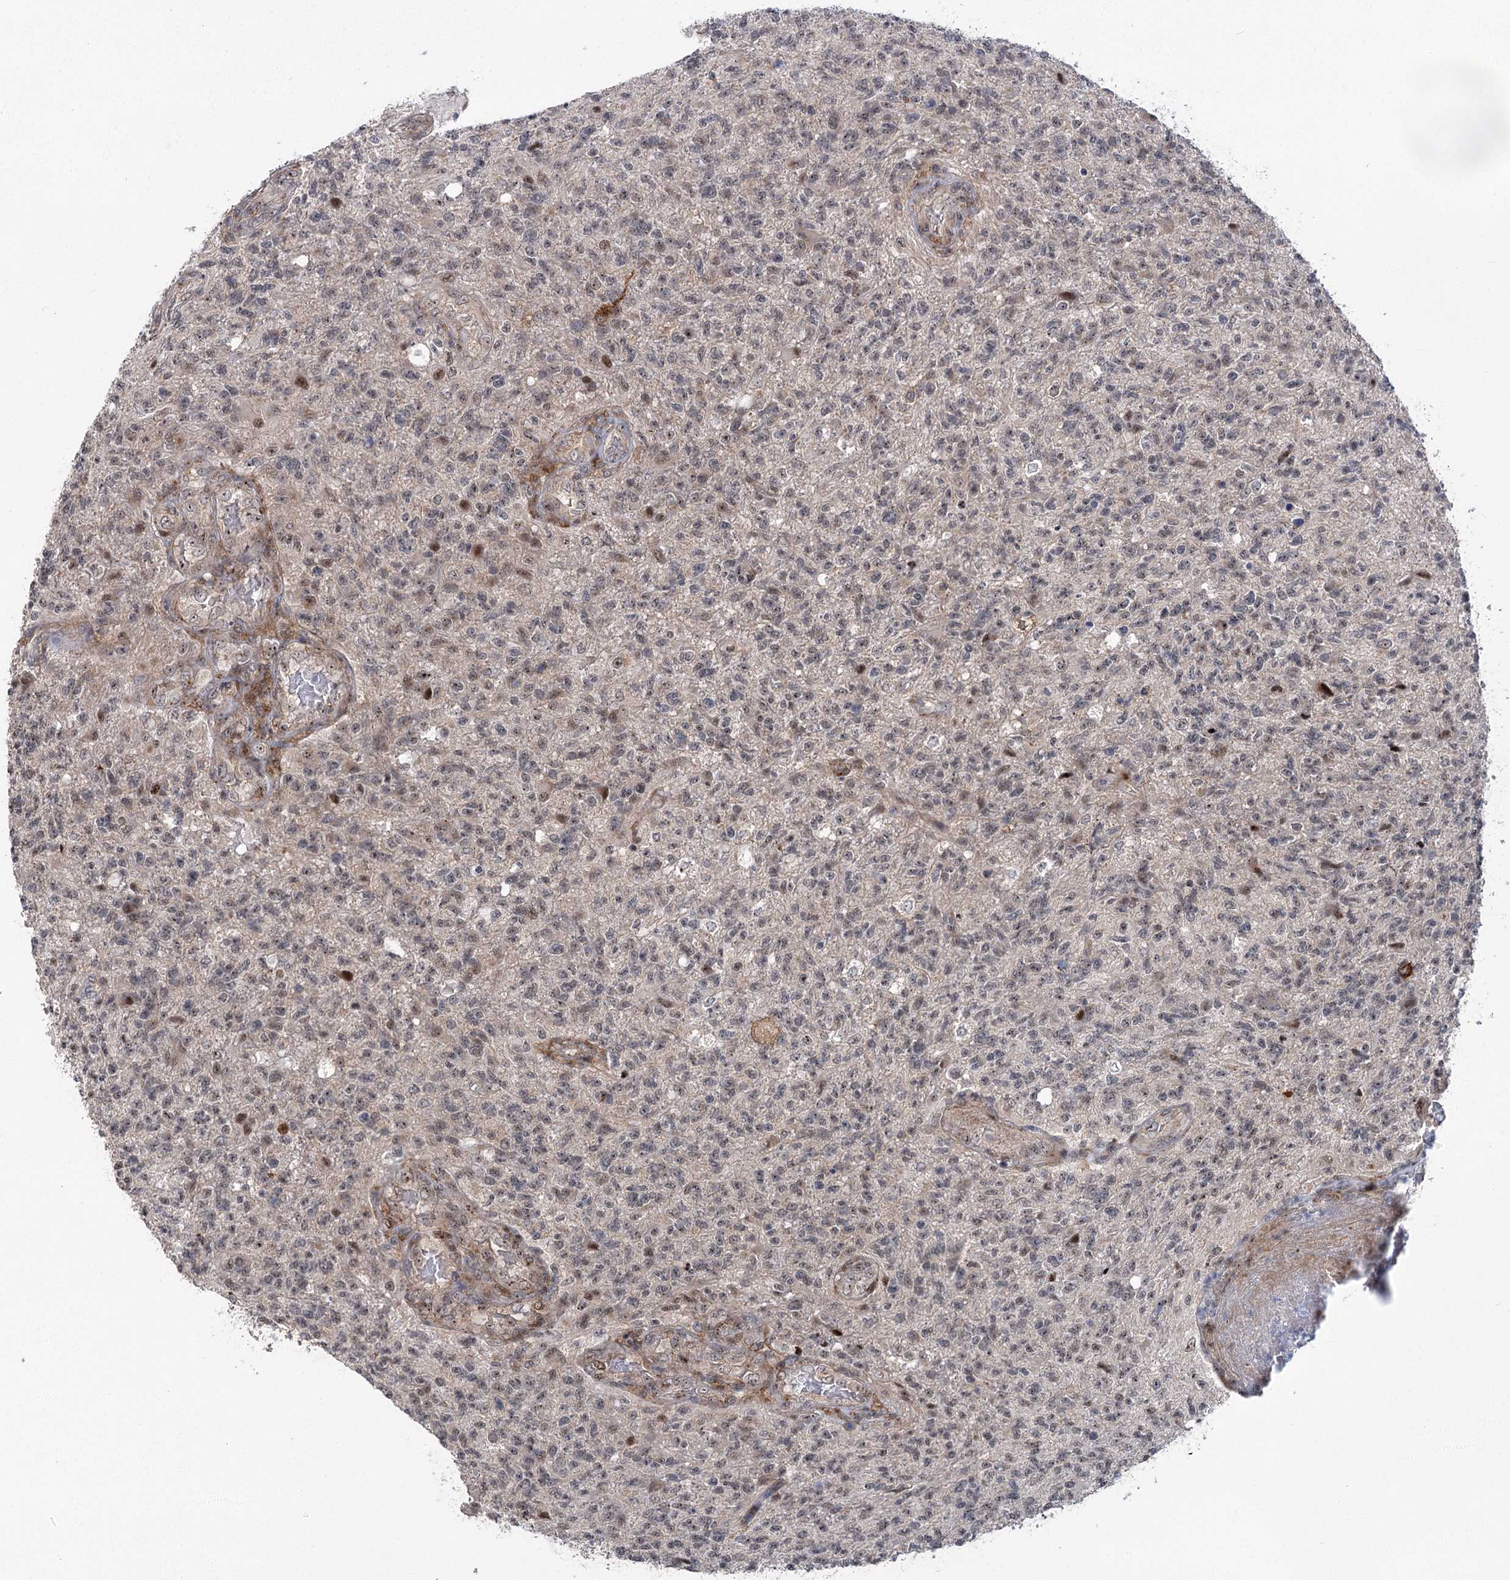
{"staining": {"intensity": "weak", "quantity": "25%-75%", "location": "nuclear"}, "tissue": "glioma", "cell_type": "Tumor cells", "image_type": "cancer", "snomed": [{"axis": "morphology", "description": "Glioma, malignant, High grade"}, {"axis": "topography", "description": "Brain"}], "caption": "The histopathology image demonstrates staining of malignant high-grade glioma, revealing weak nuclear protein staining (brown color) within tumor cells. Using DAB (brown) and hematoxylin (blue) stains, captured at high magnification using brightfield microscopy.", "gene": "PARM1", "patient": {"sex": "male", "age": 56}}